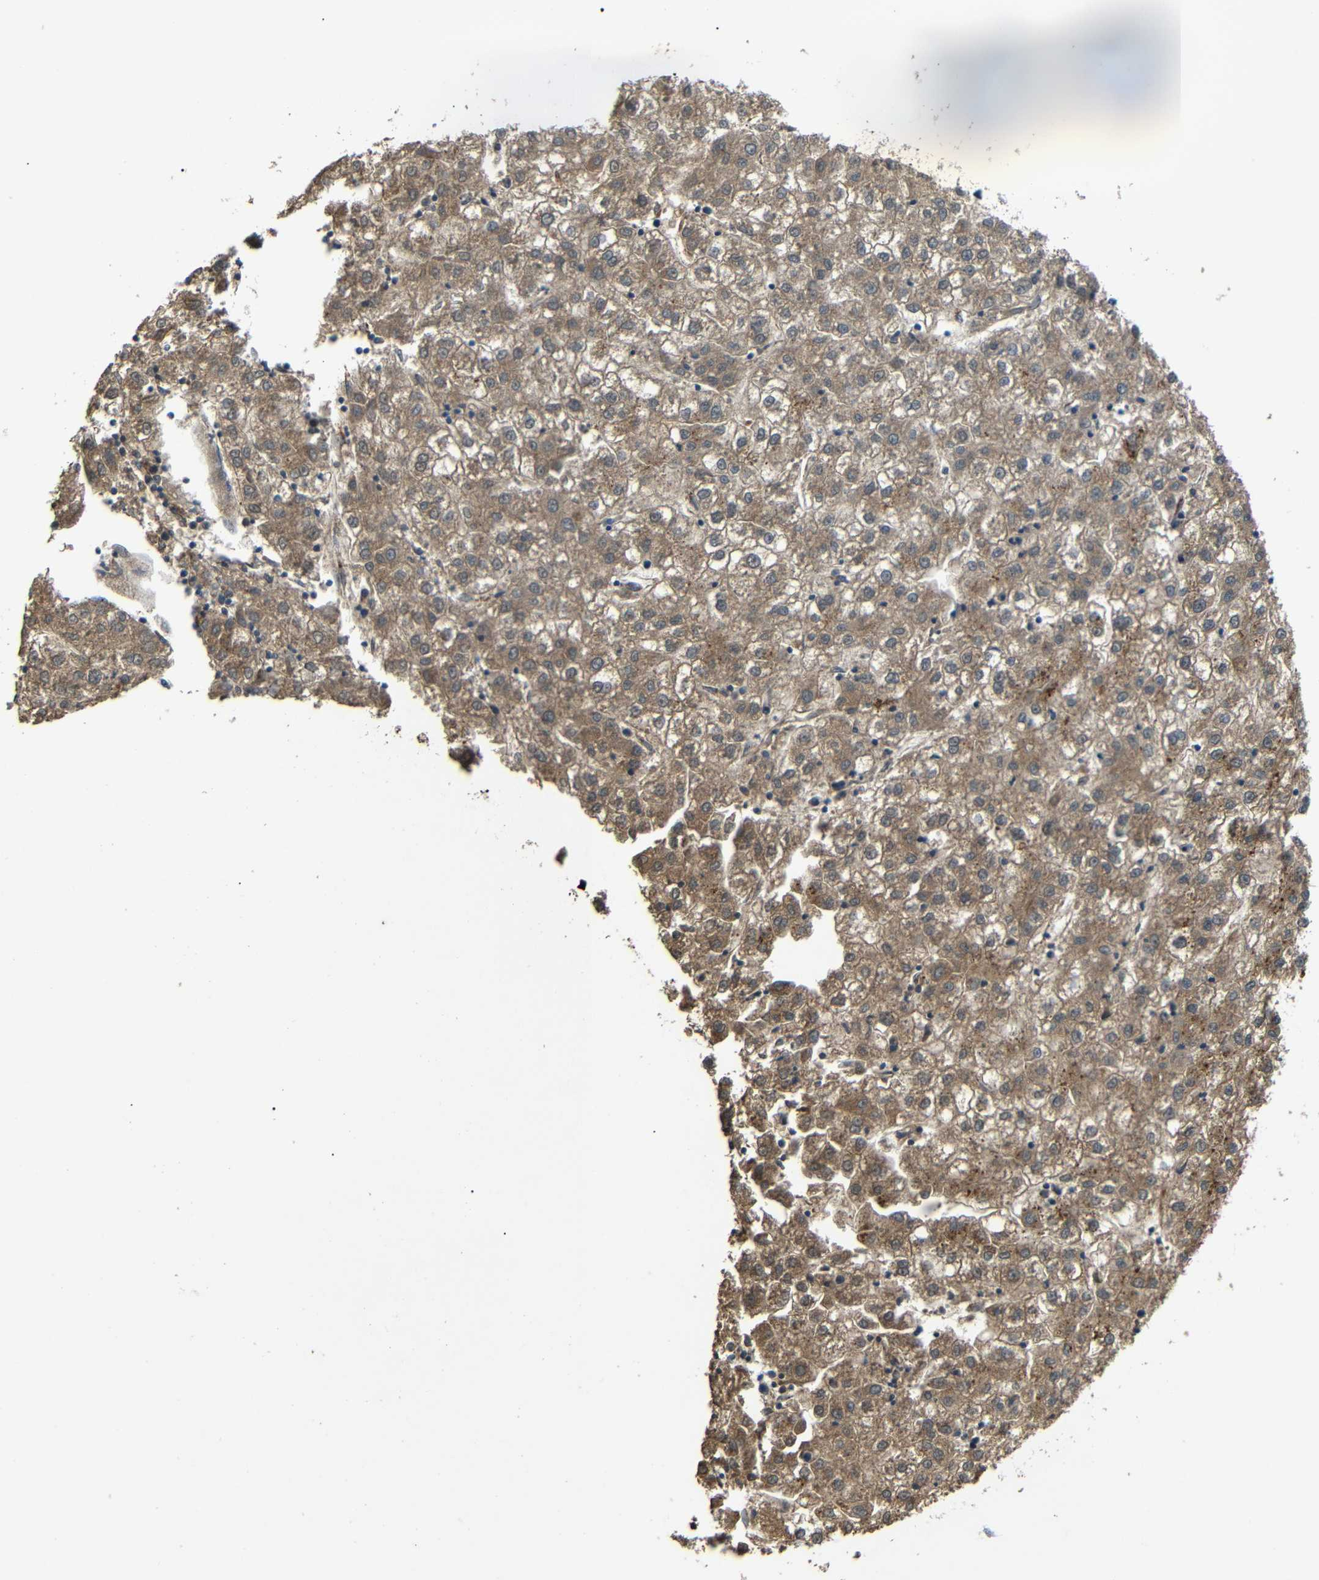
{"staining": {"intensity": "moderate", "quantity": ">75%", "location": "cytoplasmic/membranous"}, "tissue": "liver cancer", "cell_type": "Tumor cells", "image_type": "cancer", "snomed": [{"axis": "morphology", "description": "Carcinoma, Hepatocellular, NOS"}, {"axis": "topography", "description": "Liver"}], "caption": "A brown stain shows moderate cytoplasmic/membranous expression of a protein in liver cancer (hepatocellular carcinoma) tumor cells.", "gene": "ATP7A", "patient": {"sex": "male", "age": 72}}